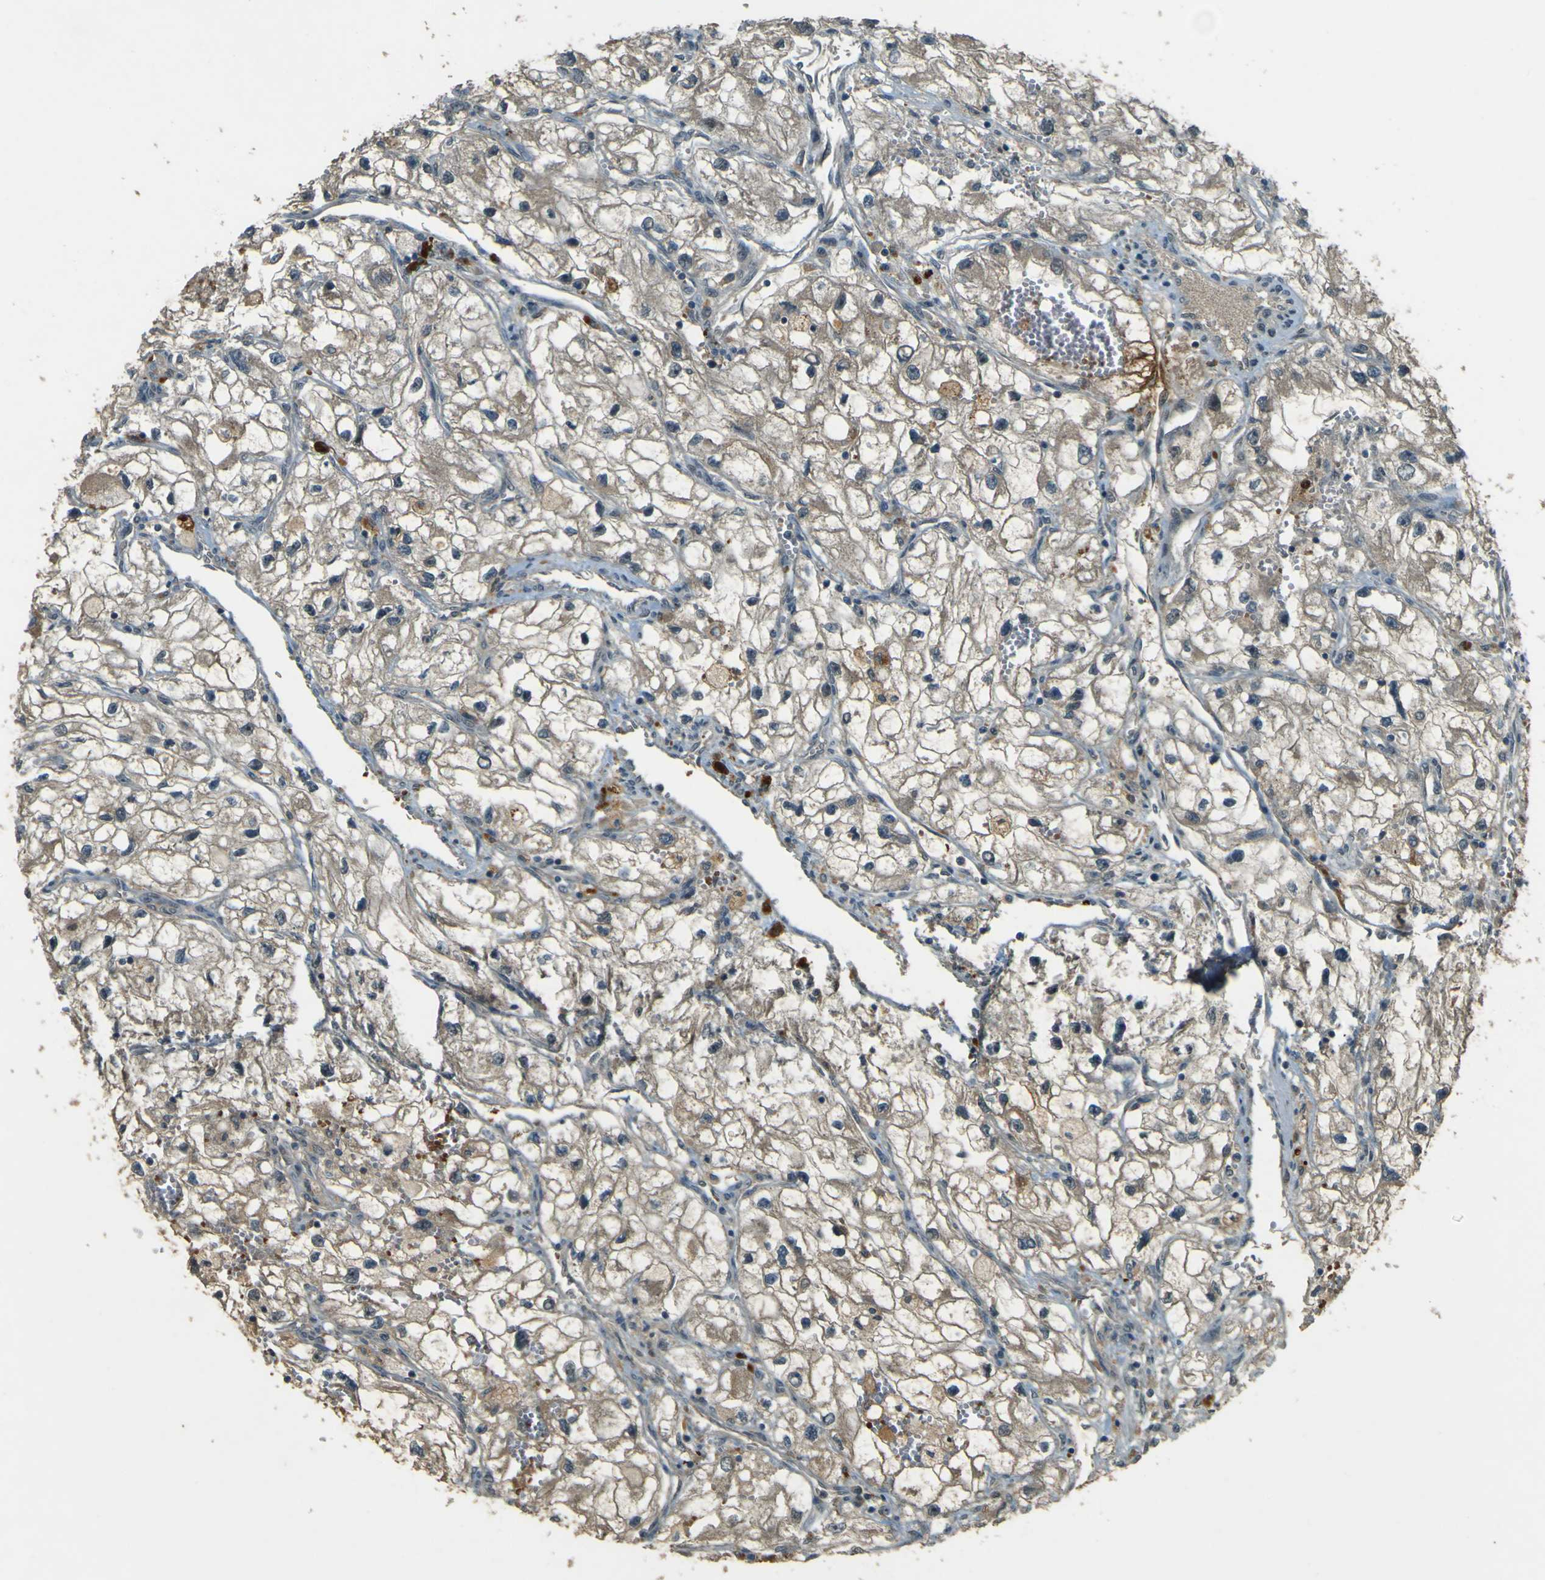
{"staining": {"intensity": "weak", "quantity": ">75%", "location": "cytoplasmic/membranous"}, "tissue": "renal cancer", "cell_type": "Tumor cells", "image_type": "cancer", "snomed": [{"axis": "morphology", "description": "Adenocarcinoma, NOS"}, {"axis": "topography", "description": "Kidney"}], "caption": "DAB immunohistochemical staining of adenocarcinoma (renal) reveals weak cytoplasmic/membranous protein staining in about >75% of tumor cells.", "gene": "MPDZ", "patient": {"sex": "female", "age": 70}}